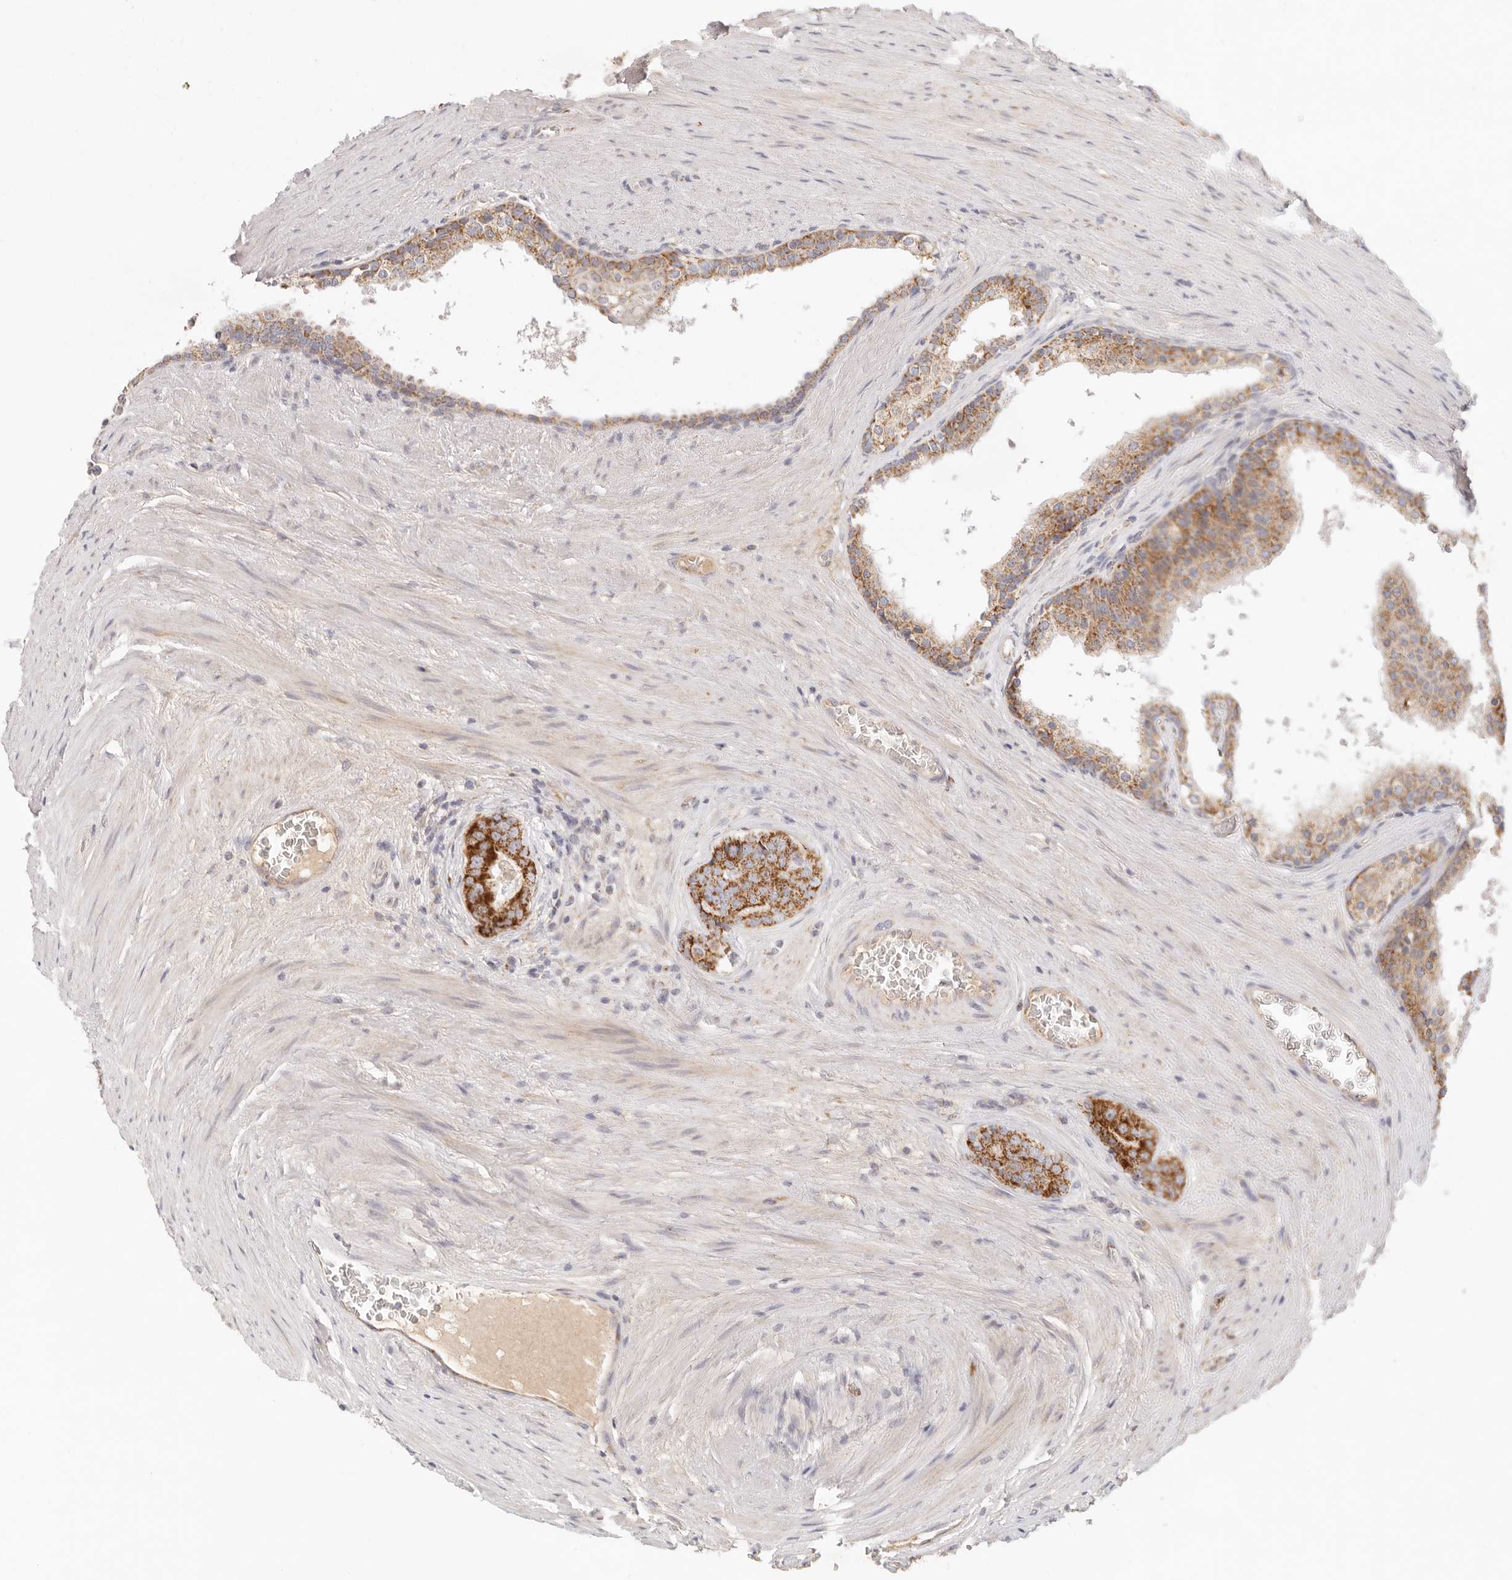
{"staining": {"intensity": "strong", "quantity": "25%-75%", "location": "cytoplasmic/membranous"}, "tissue": "prostate cancer", "cell_type": "Tumor cells", "image_type": "cancer", "snomed": [{"axis": "morphology", "description": "Adenocarcinoma, High grade"}, {"axis": "topography", "description": "Prostate"}], "caption": "DAB immunohistochemical staining of prostate high-grade adenocarcinoma reveals strong cytoplasmic/membranous protein staining in approximately 25%-75% of tumor cells.", "gene": "COA6", "patient": {"sex": "male", "age": 56}}